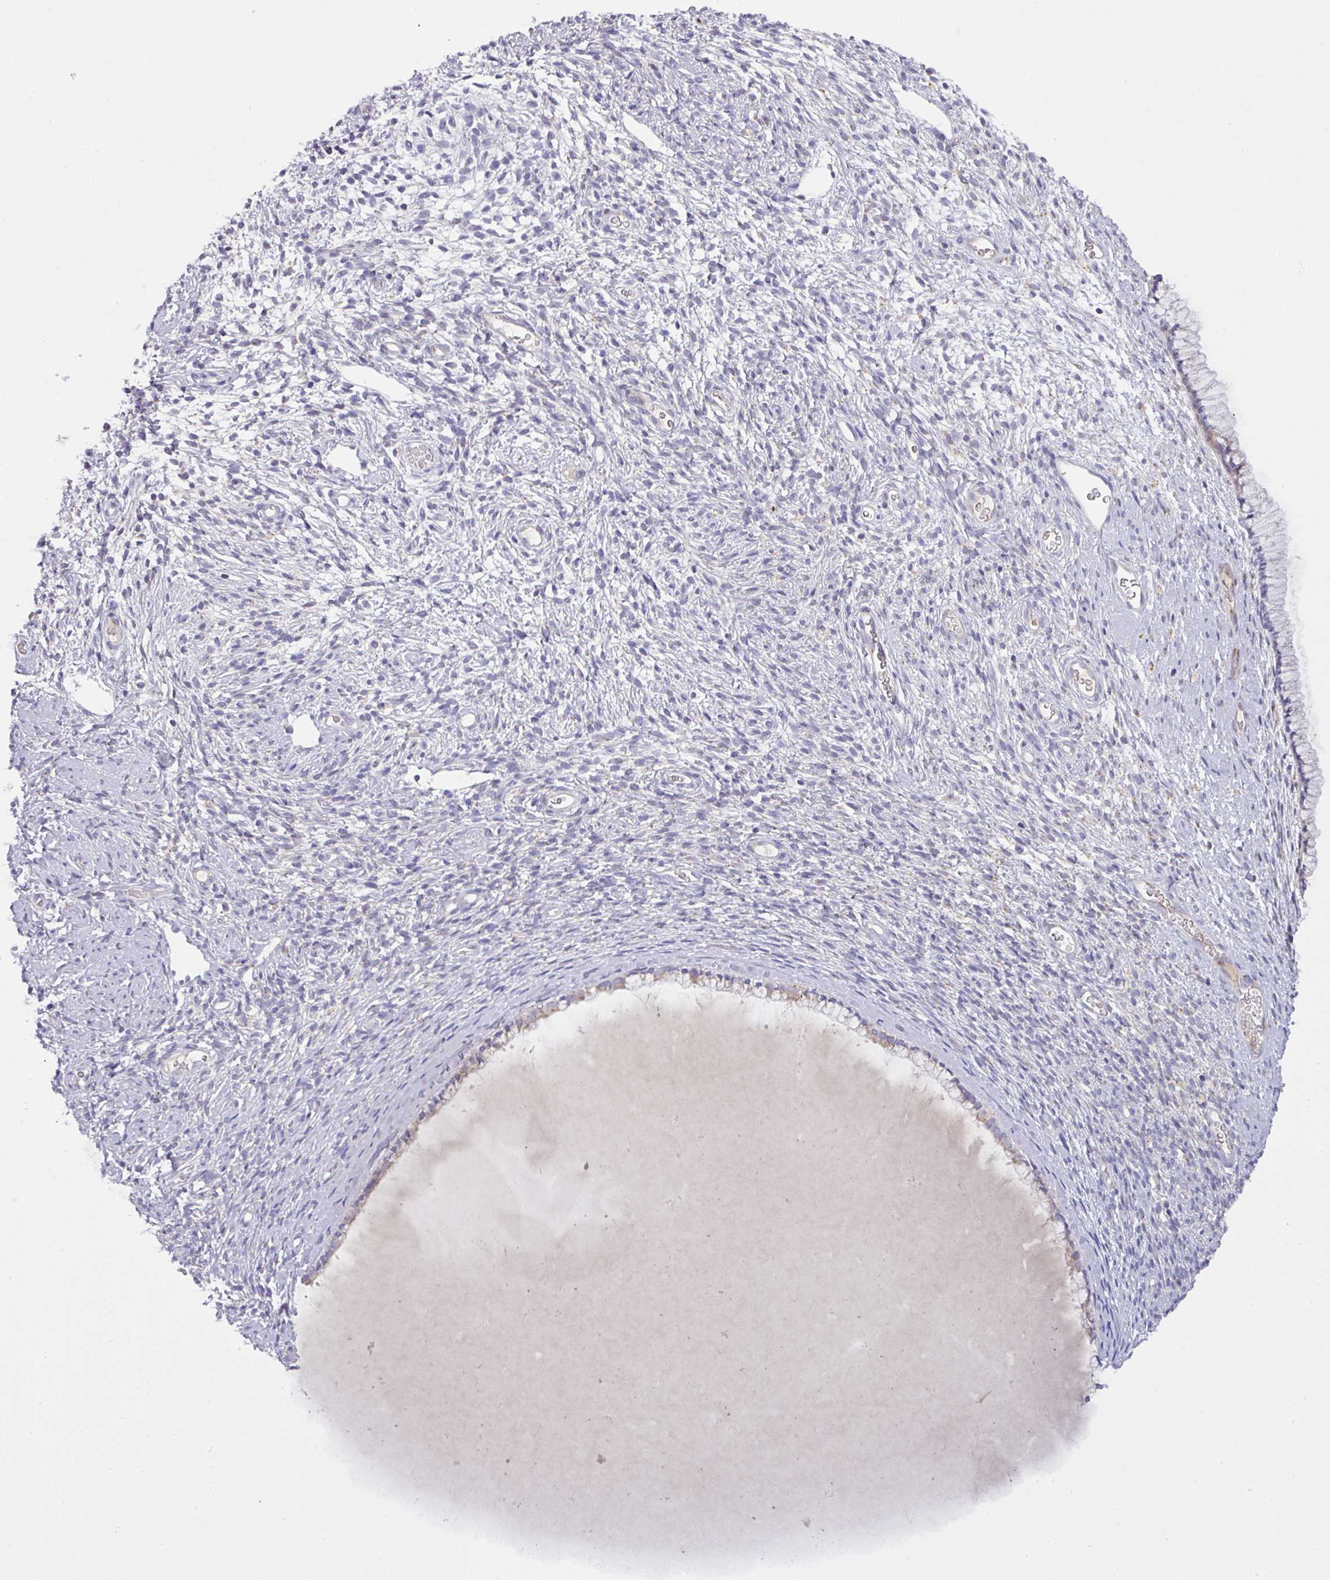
{"staining": {"intensity": "moderate", "quantity": "<25%", "location": "cytoplasmic/membranous"}, "tissue": "cervix", "cell_type": "Glandular cells", "image_type": "normal", "snomed": [{"axis": "morphology", "description": "Normal tissue, NOS"}, {"axis": "topography", "description": "Cervix"}], "caption": "Moderate cytoplasmic/membranous expression is seen in approximately <25% of glandular cells in unremarkable cervix. (DAB (3,3'-diaminobenzidine) IHC with brightfield microscopy, high magnification).", "gene": "VTI1A", "patient": {"sex": "female", "age": 76}}